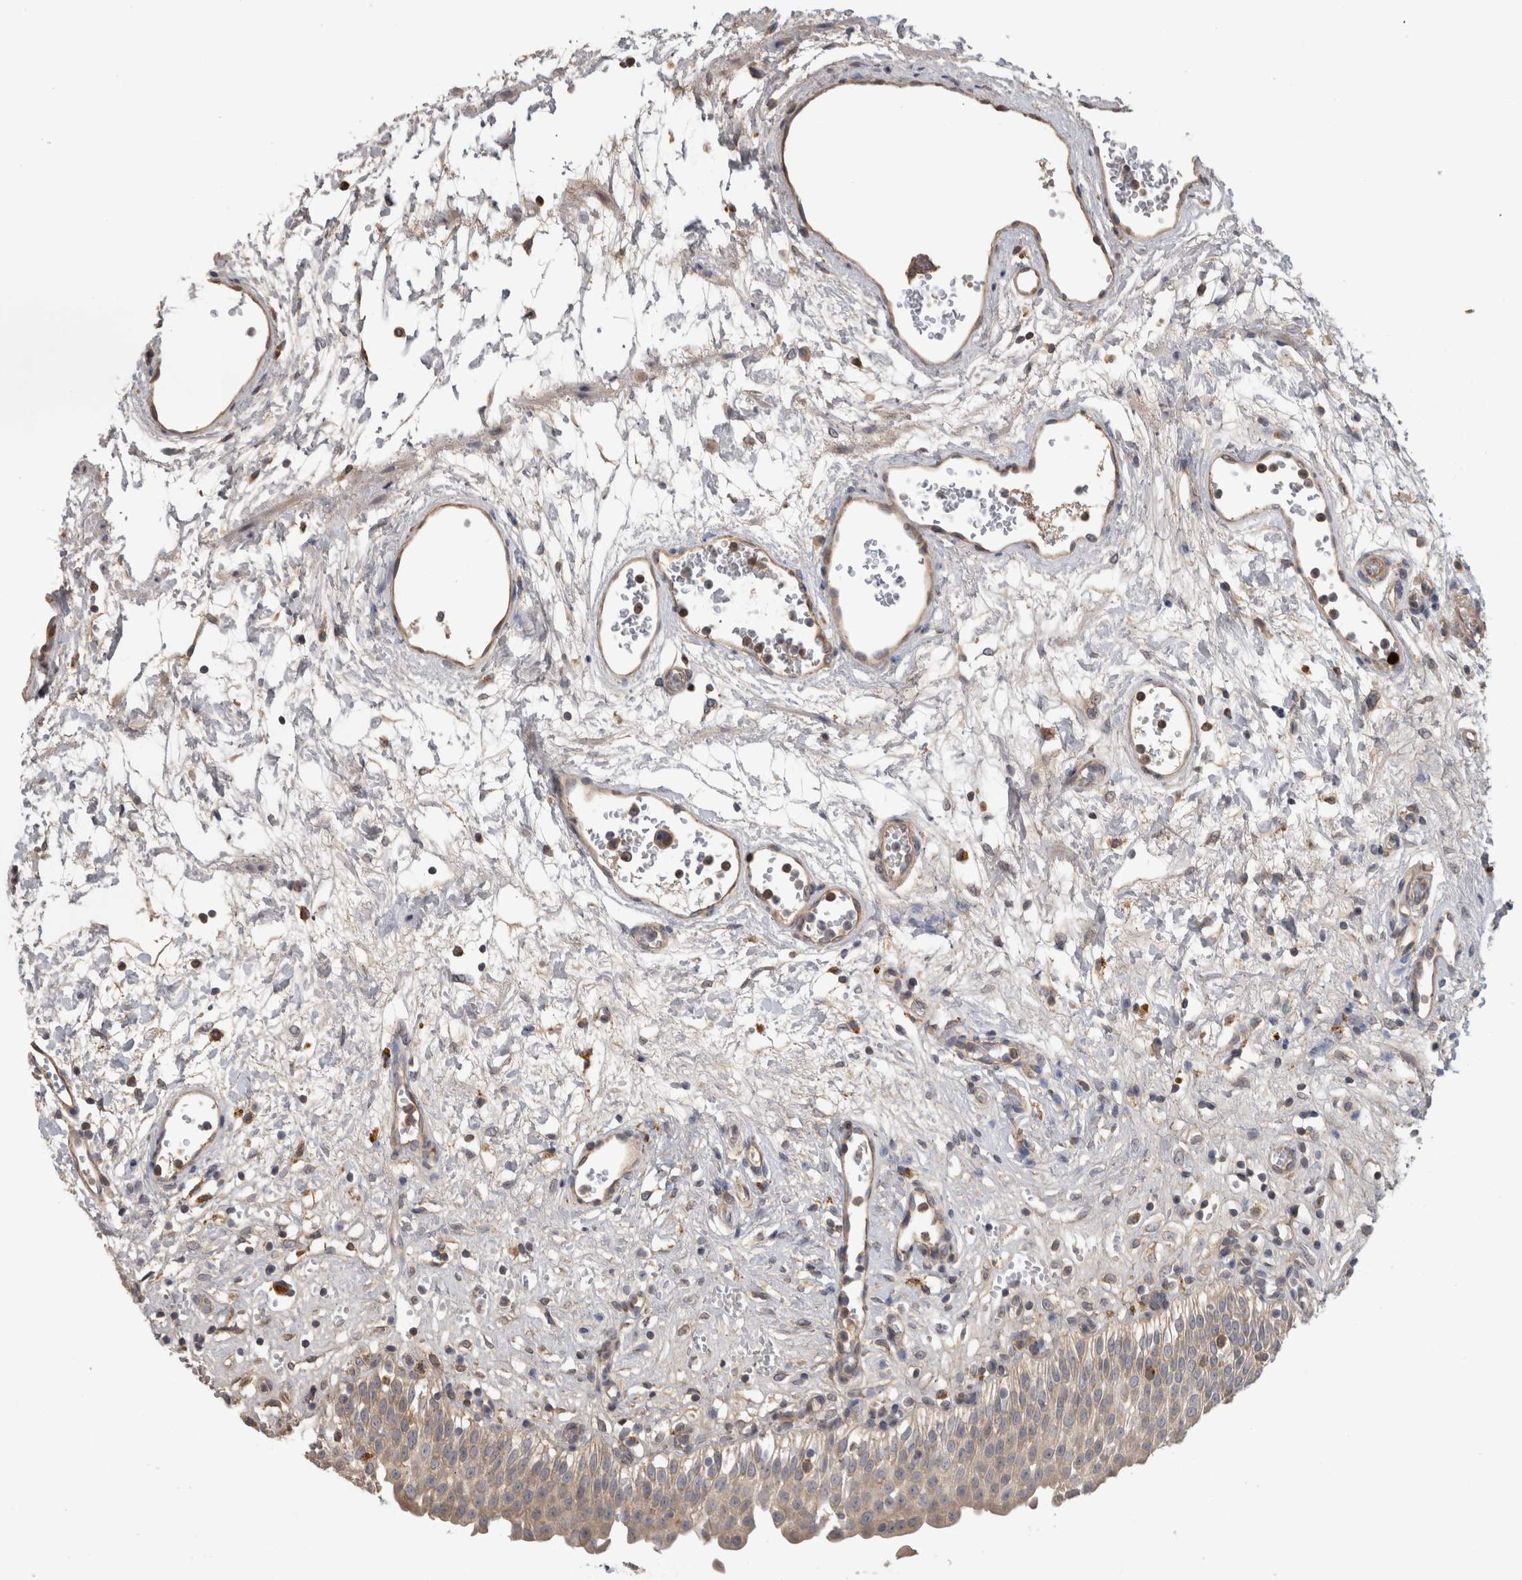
{"staining": {"intensity": "weak", "quantity": ">75%", "location": "cytoplasmic/membranous"}, "tissue": "urinary bladder", "cell_type": "Urothelial cells", "image_type": "normal", "snomed": [{"axis": "morphology", "description": "Urothelial carcinoma, High grade"}, {"axis": "topography", "description": "Urinary bladder"}], "caption": "Urothelial cells display low levels of weak cytoplasmic/membranous expression in about >75% of cells in benign urinary bladder.", "gene": "TARBP1", "patient": {"sex": "male", "age": 46}}